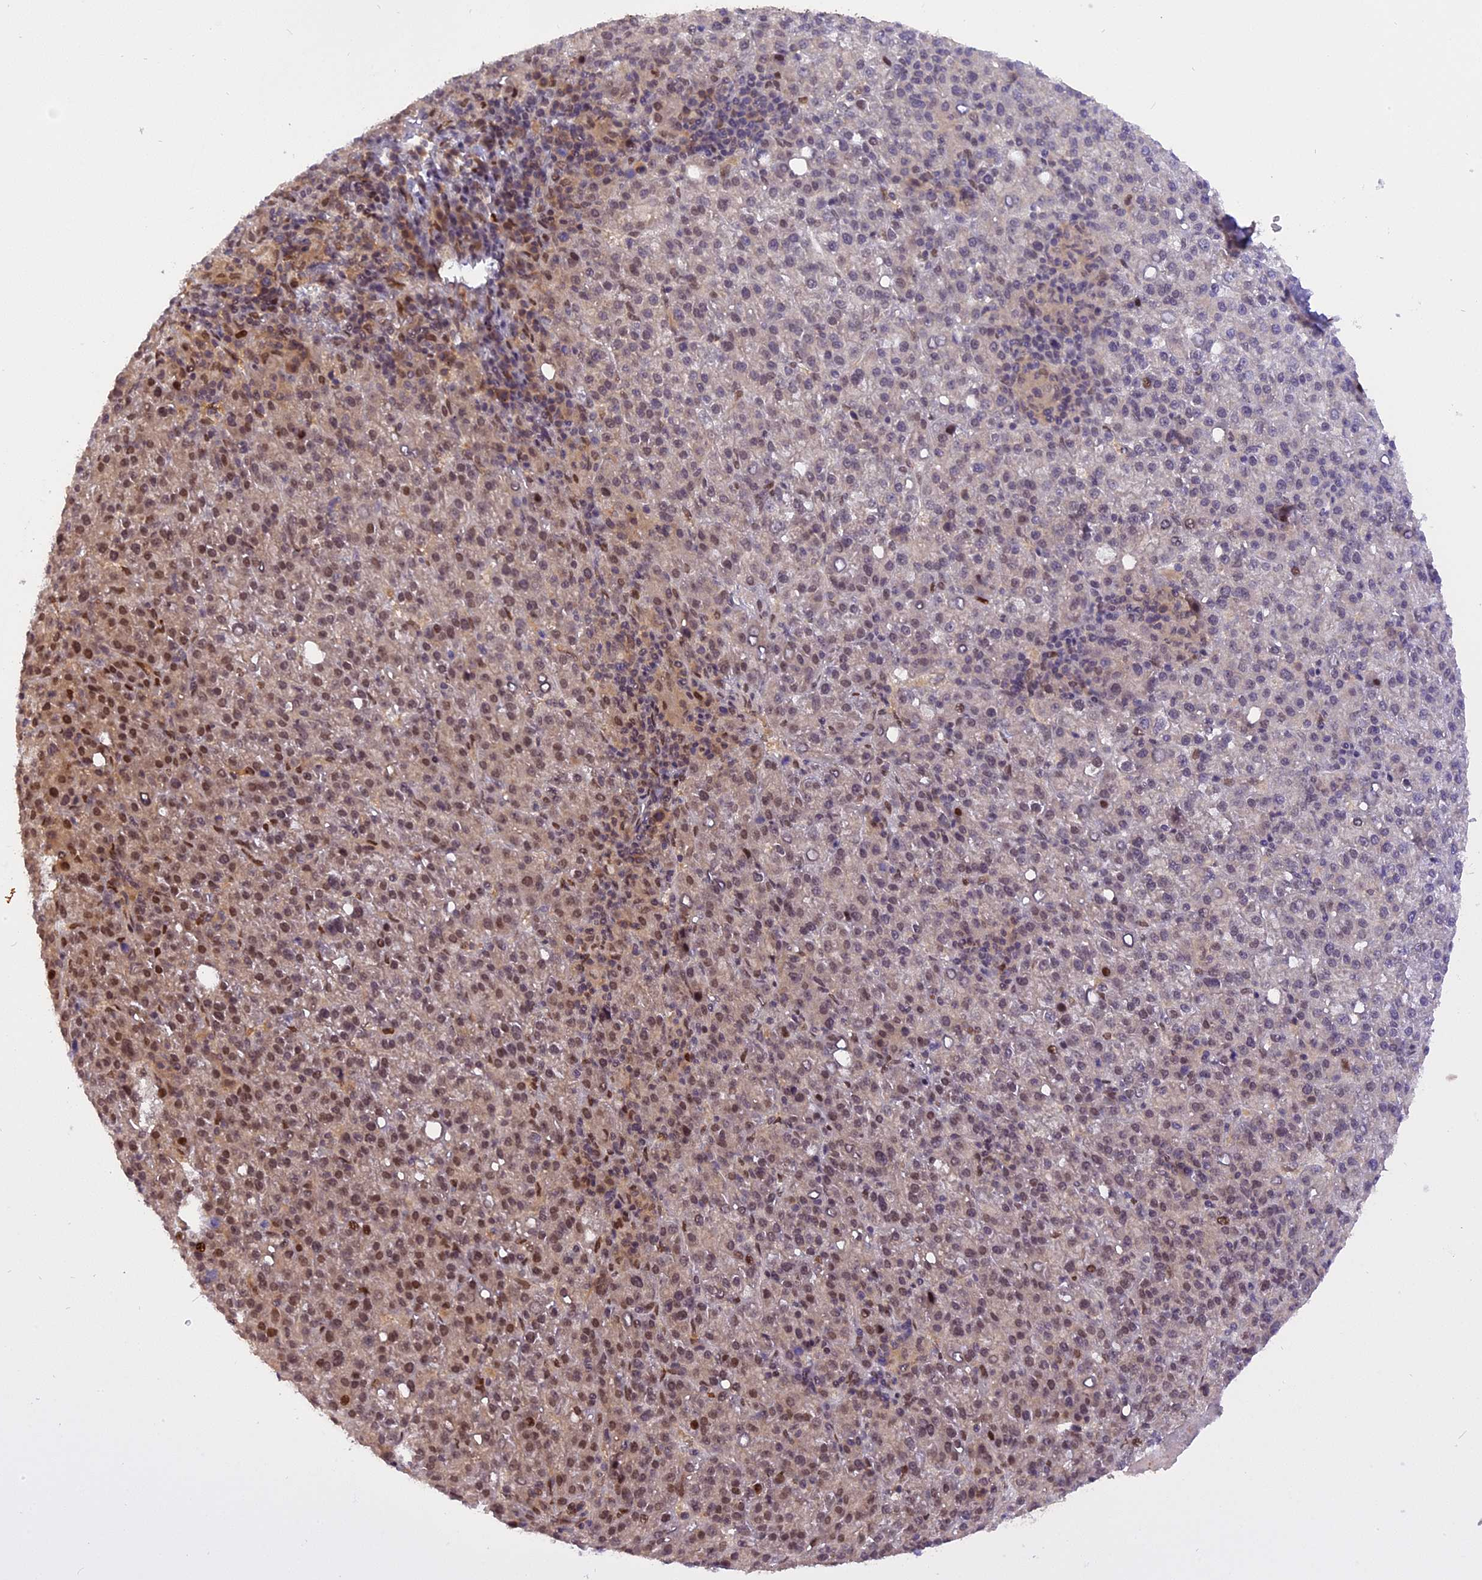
{"staining": {"intensity": "moderate", "quantity": "25%-75%", "location": "cytoplasmic/membranous,nuclear"}, "tissue": "liver cancer", "cell_type": "Tumor cells", "image_type": "cancer", "snomed": [{"axis": "morphology", "description": "Carcinoma, Hepatocellular, NOS"}, {"axis": "topography", "description": "Liver"}], "caption": "Moderate cytoplasmic/membranous and nuclear staining for a protein is seen in approximately 25%-75% of tumor cells of liver cancer using IHC.", "gene": "RABGGTA", "patient": {"sex": "female", "age": 58}}